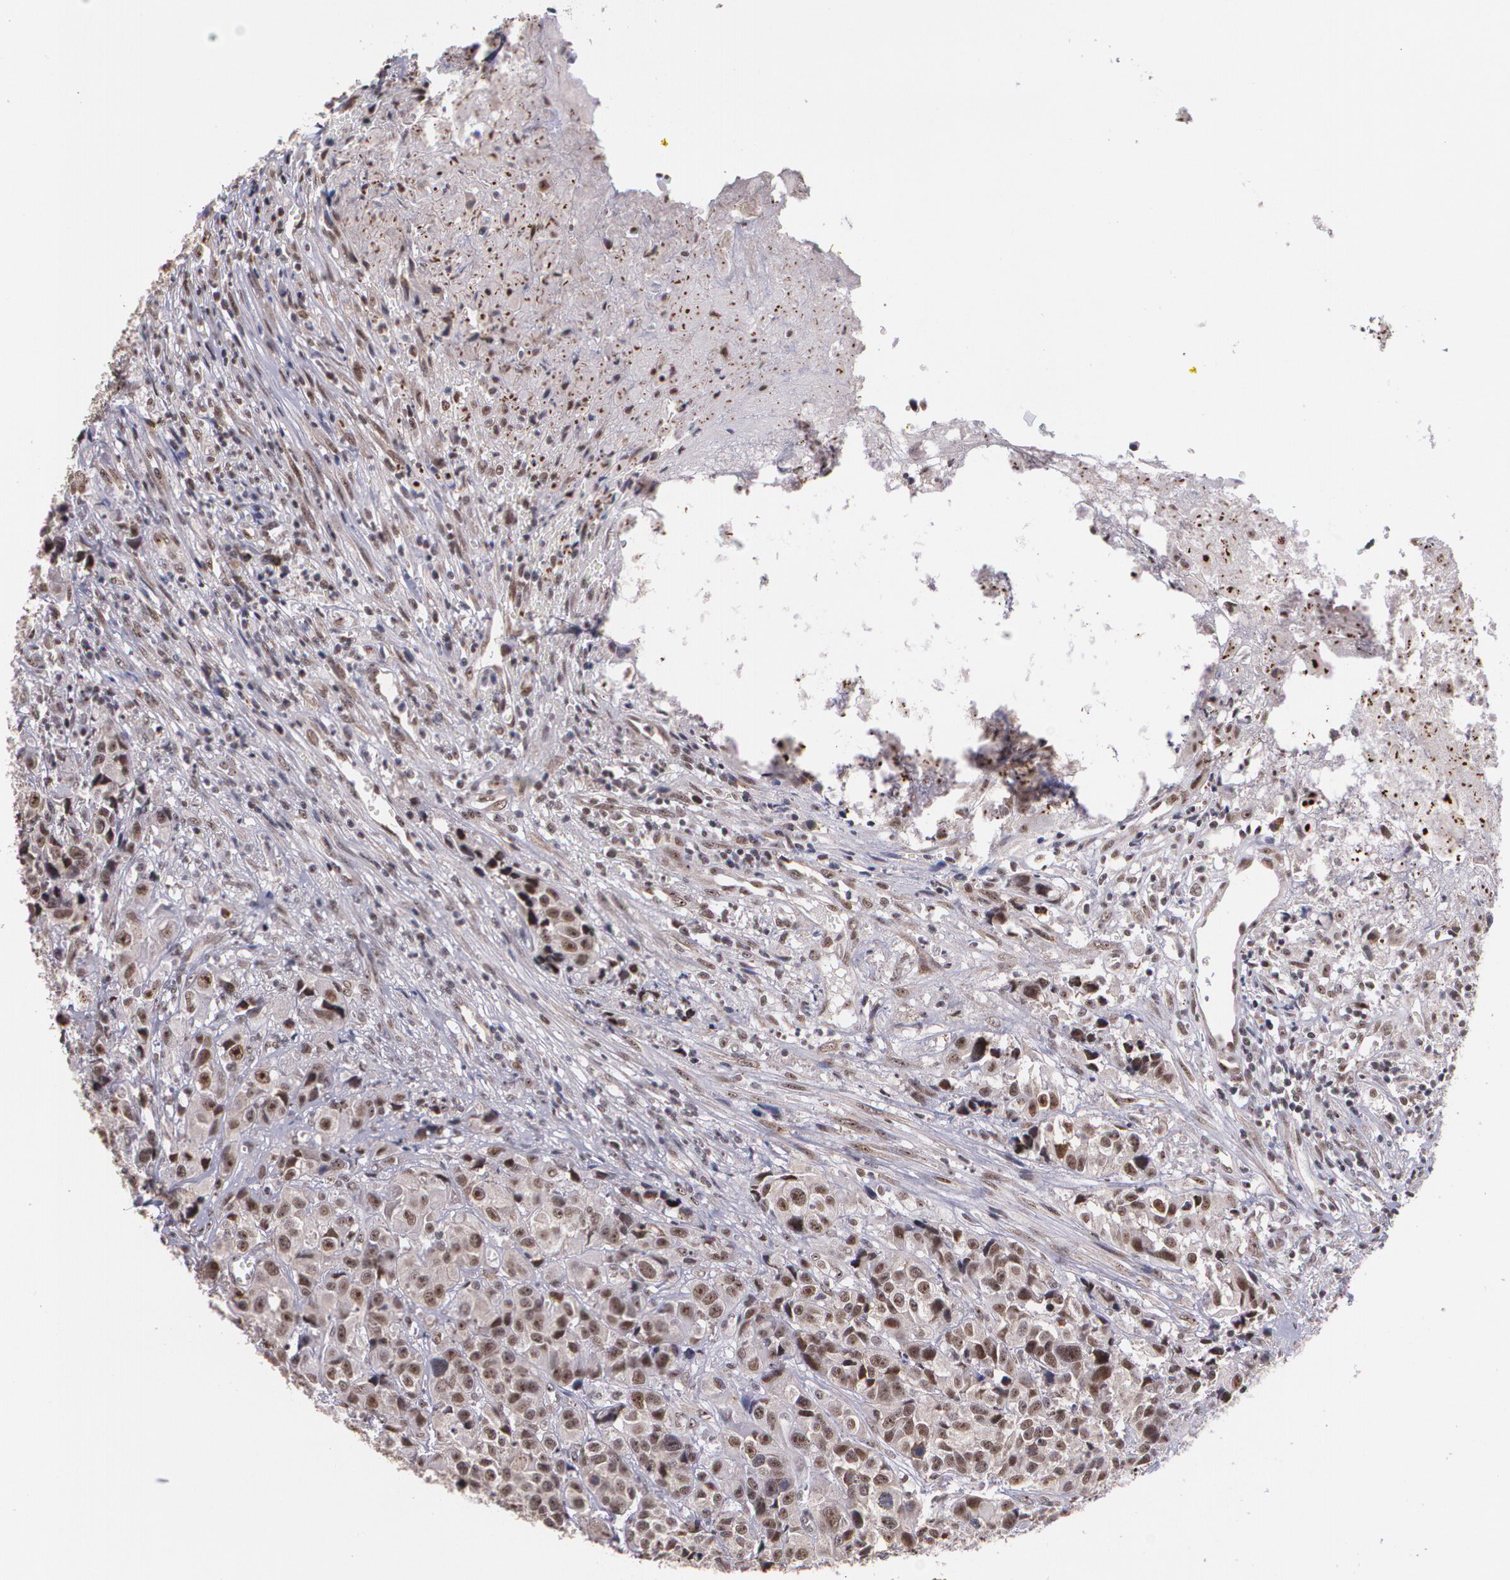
{"staining": {"intensity": "moderate", "quantity": ">75%", "location": "cytoplasmic/membranous,nuclear"}, "tissue": "urothelial cancer", "cell_type": "Tumor cells", "image_type": "cancer", "snomed": [{"axis": "morphology", "description": "Urothelial carcinoma, High grade"}, {"axis": "topography", "description": "Urinary bladder"}], "caption": "High-grade urothelial carcinoma stained for a protein displays moderate cytoplasmic/membranous and nuclear positivity in tumor cells. (DAB IHC with brightfield microscopy, high magnification).", "gene": "C6orf15", "patient": {"sex": "female", "age": 81}}